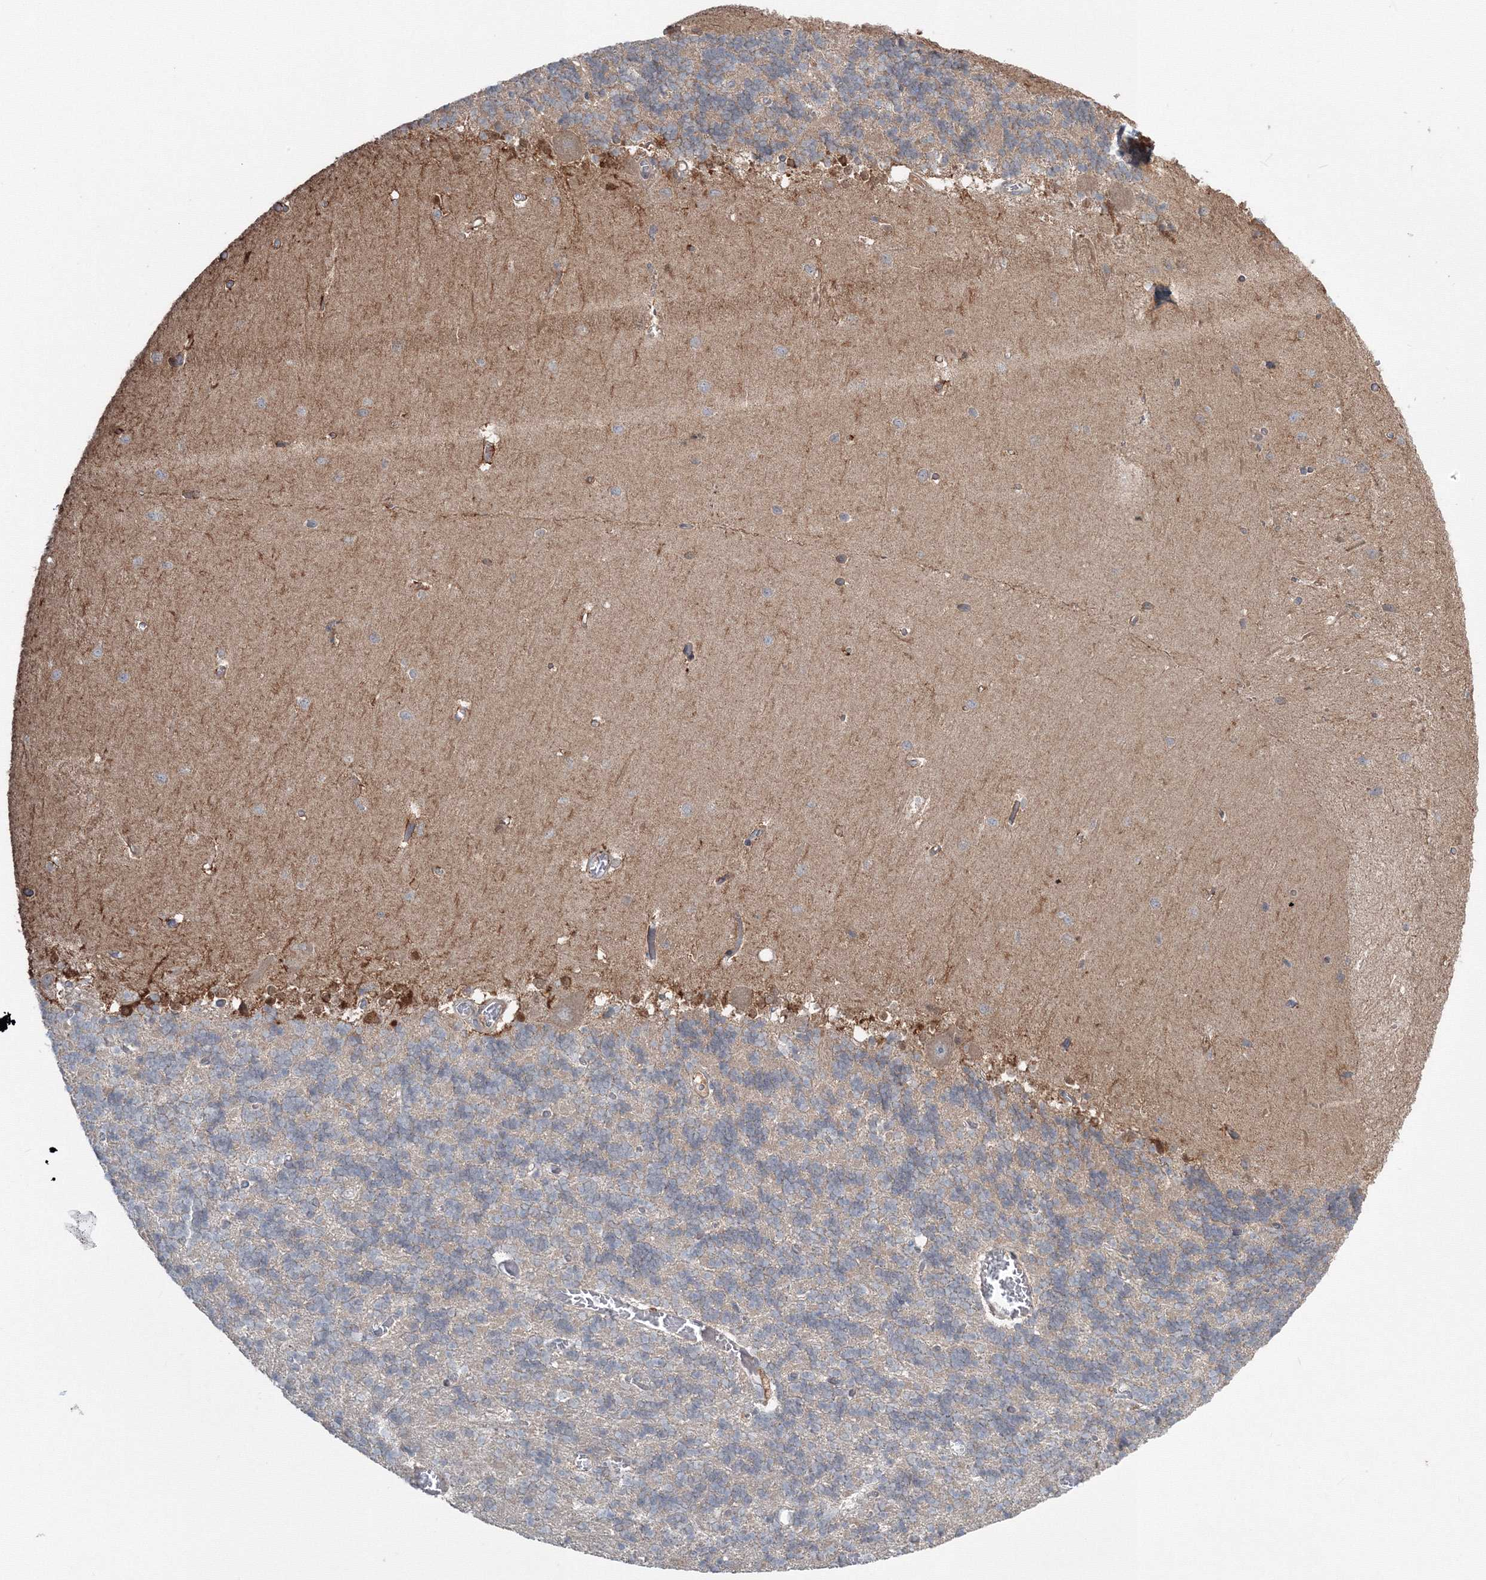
{"staining": {"intensity": "weak", "quantity": "<25%", "location": "cytoplasmic/membranous"}, "tissue": "cerebellum", "cell_type": "Cells in granular layer", "image_type": "normal", "snomed": [{"axis": "morphology", "description": "Normal tissue, NOS"}, {"axis": "topography", "description": "Cerebellum"}], "caption": "IHC of normal human cerebellum displays no positivity in cells in granular layer.", "gene": "MKRN2", "patient": {"sex": "male", "age": 37}}